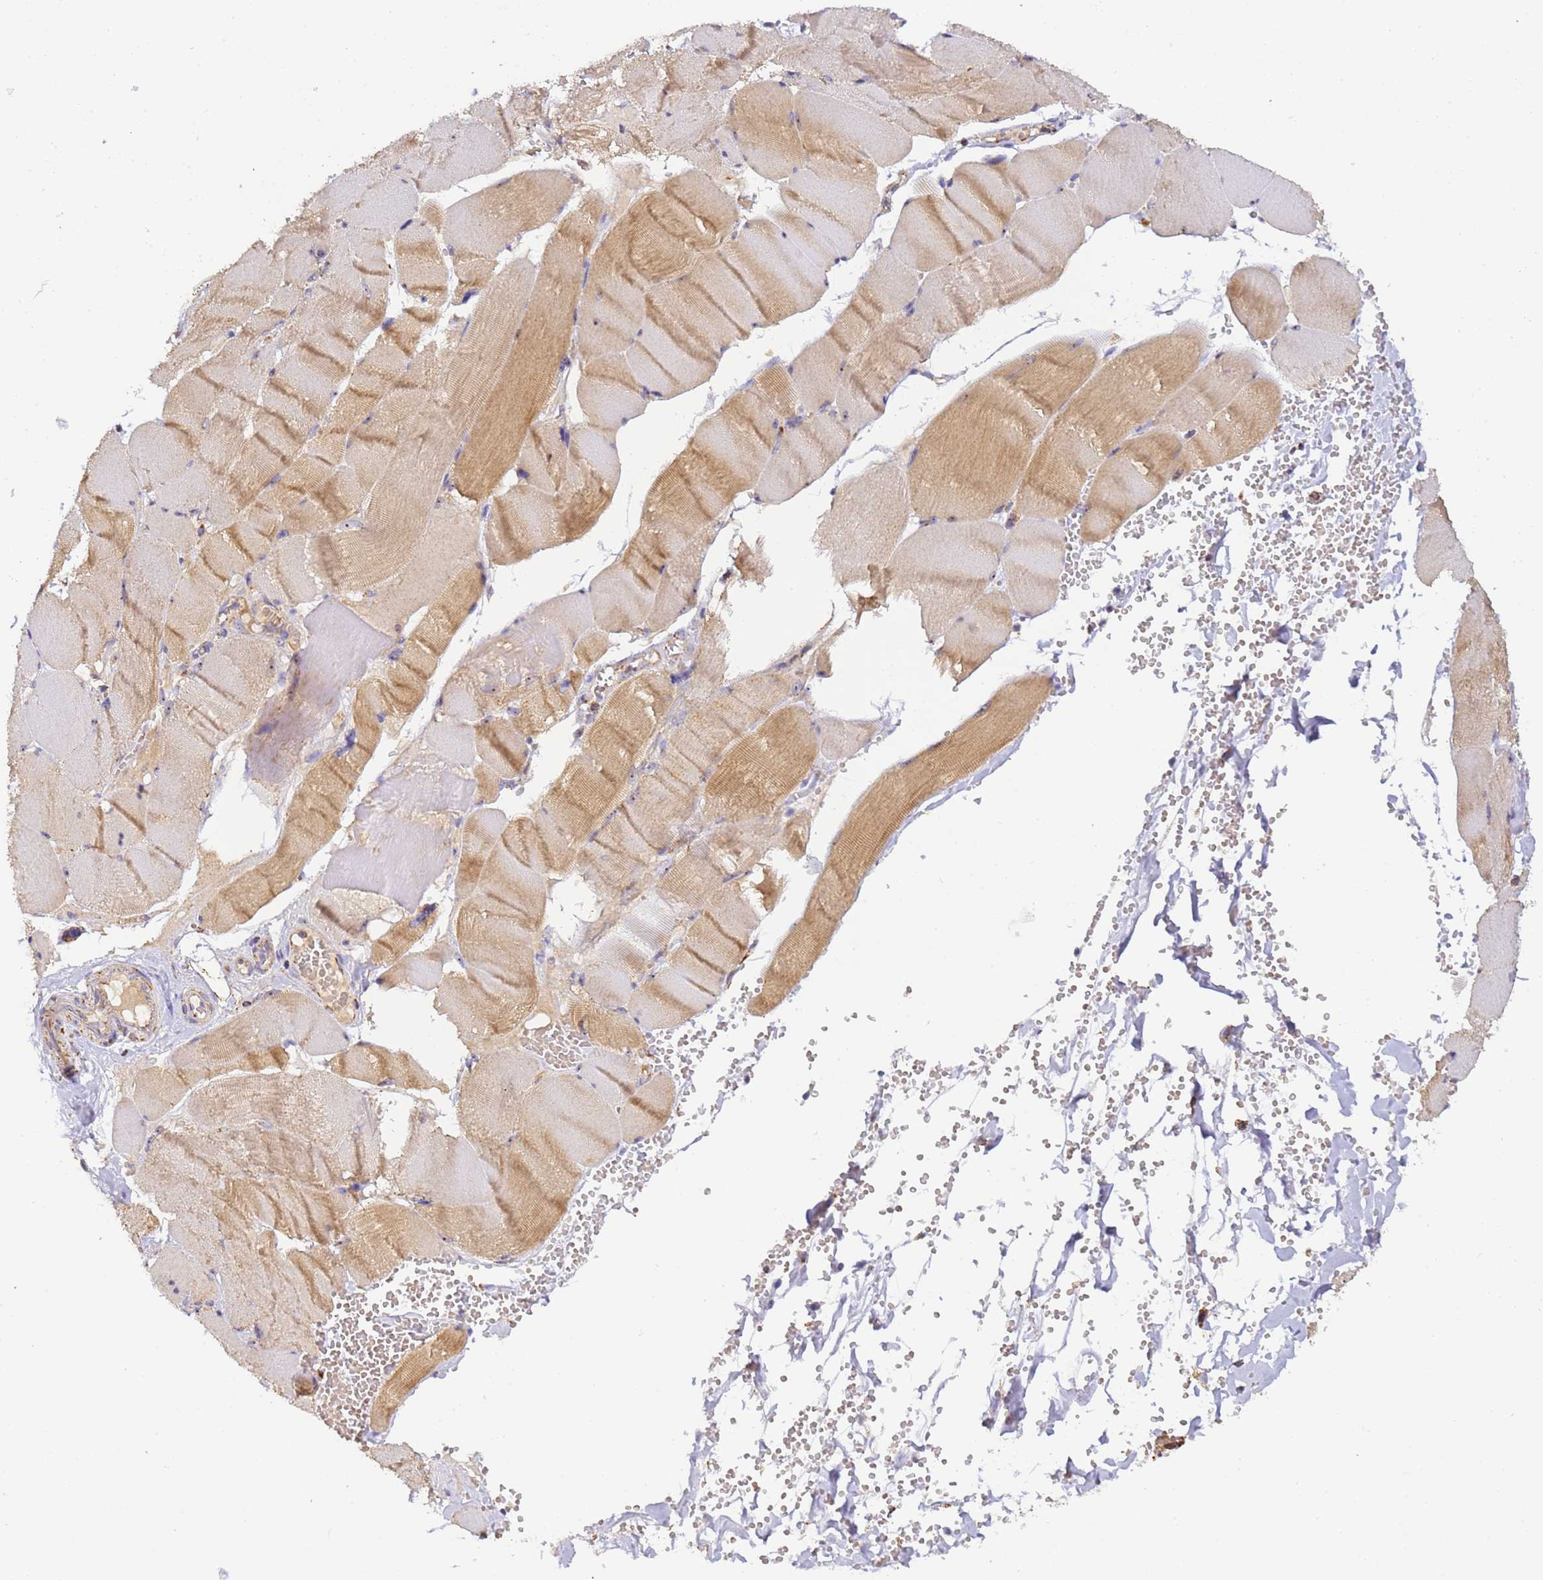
{"staining": {"intensity": "moderate", "quantity": "25%-75%", "location": "cytoplasmic/membranous"}, "tissue": "adipose tissue", "cell_type": "Adipocytes", "image_type": "normal", "snomed": [{"axis": "morphology", "description": "Normal tissue, NOS"}, {"axis": "topography", "description": "Skeletal muscle"}, {"axis": "topography", "description": "Peripheral nerve tissue"}], "caption": "The micrograph demonstrates staining of benign adipose tissue, revealing moderate cytoplasmic/membranous protein staining (brown color) within adipocytes. (Stains: DAB (3,3'-diaminobenzidine) in brown, nuclei in blue, Microscopy: brightfield microscopy at high magnification).", "gene": "FRG2B", "patient": {"sex": "female", "age": 55}}